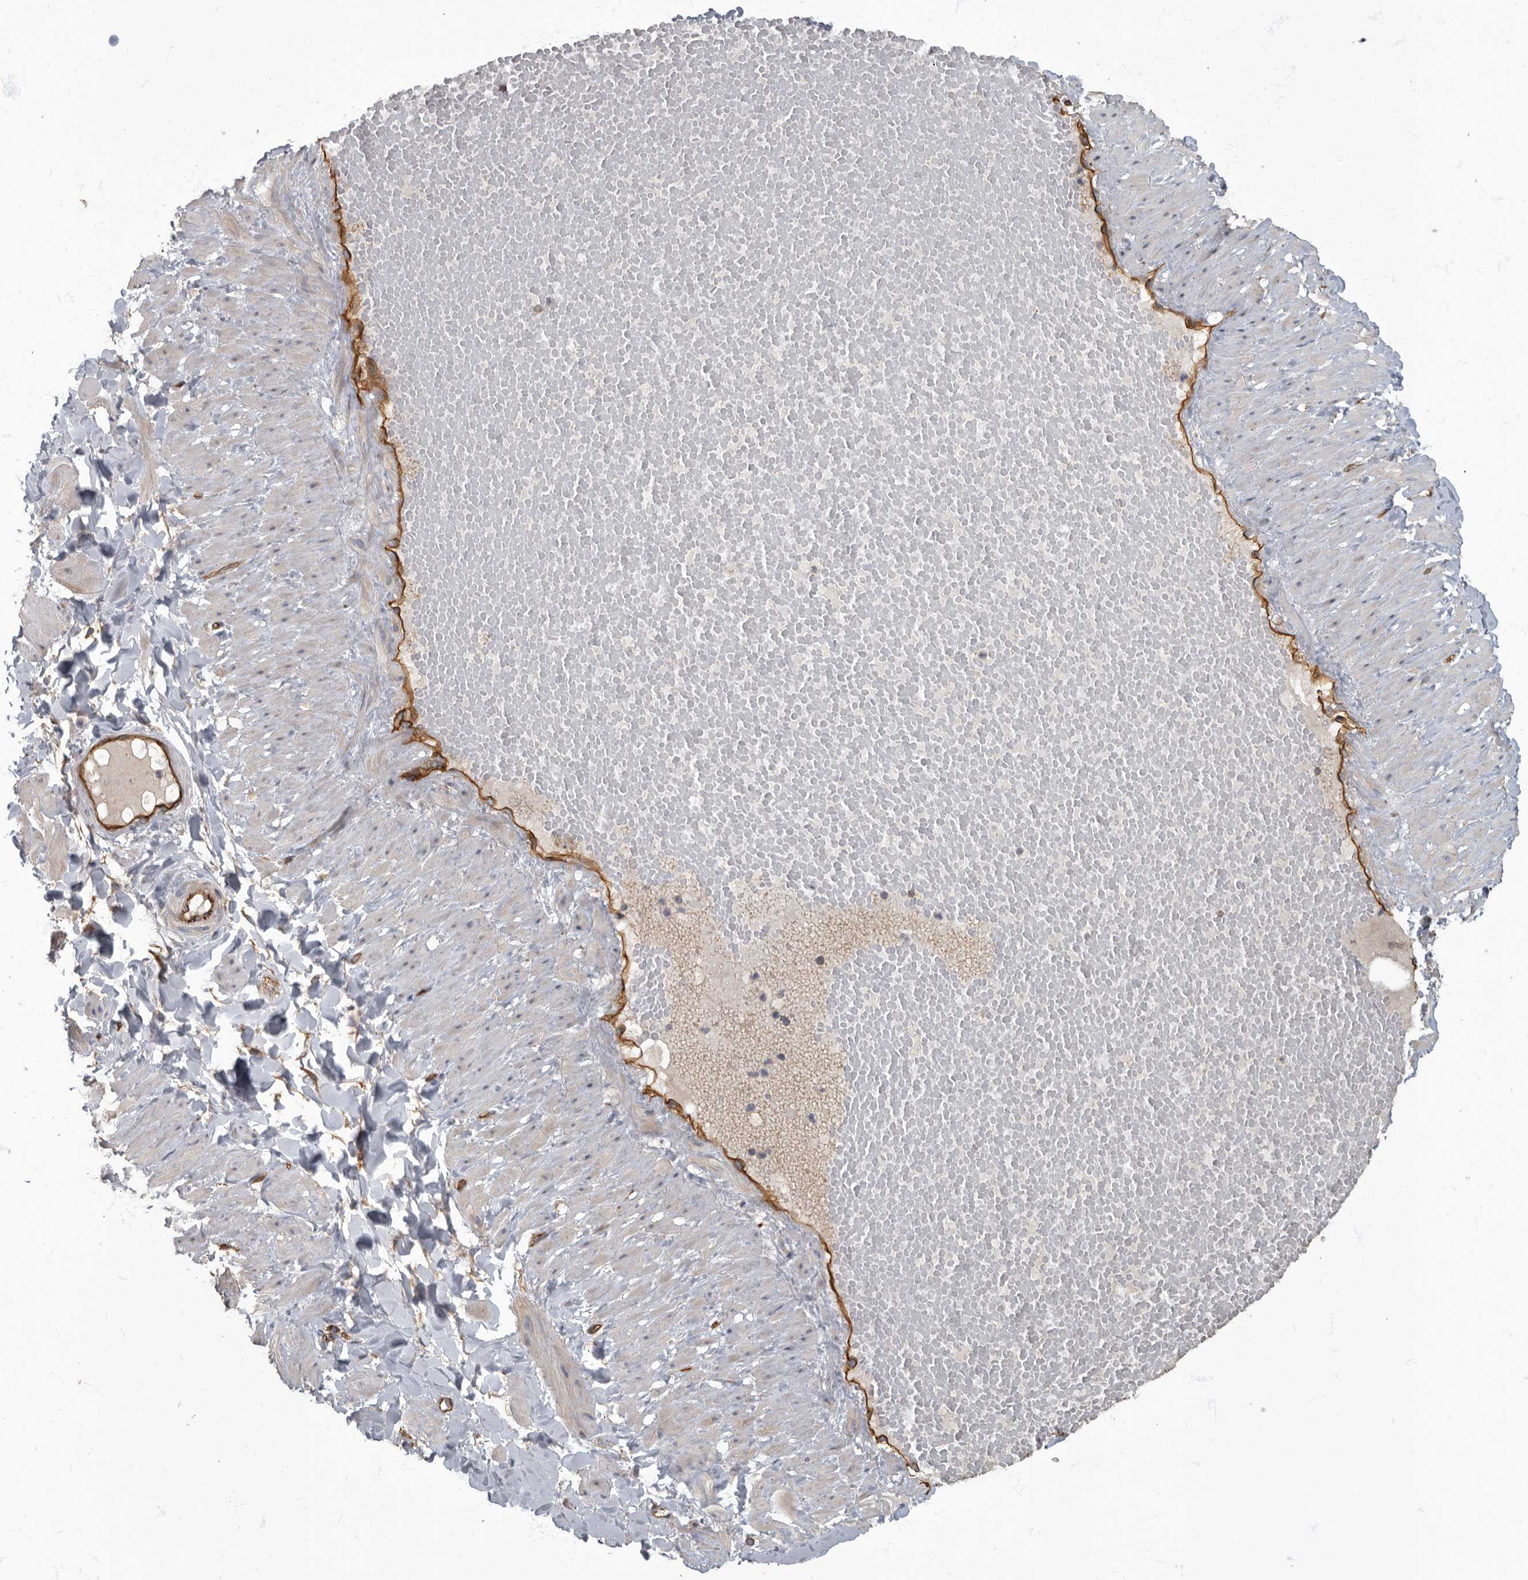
{"staining": {"intensity": "negative", "quantity": "none", "location": "none"}, "tissue": "soft tissue", "cell_type": "Fibroblasts", "image_type": "normal", "snomed": [{"axis": "morphology", "description": "Normal tissue, NOS"}, {"axis": "topography", "description": "Adipose tissue"}, {"axis": "topography", "description": "Vascular tissue"}, {"axis": "topography", "description": "Peripheral nerve tissue"}], "caption": "Fibroblasts show no significant staining in unremarkable soft tissue. Brightfield microscopy of immunohistochemistry (IHC) stained with DAB (brown) and hematoxylin (blue), captured at high magnification.", "gene": "PDK1", "patient": {"sex": "male", "age": 25}}